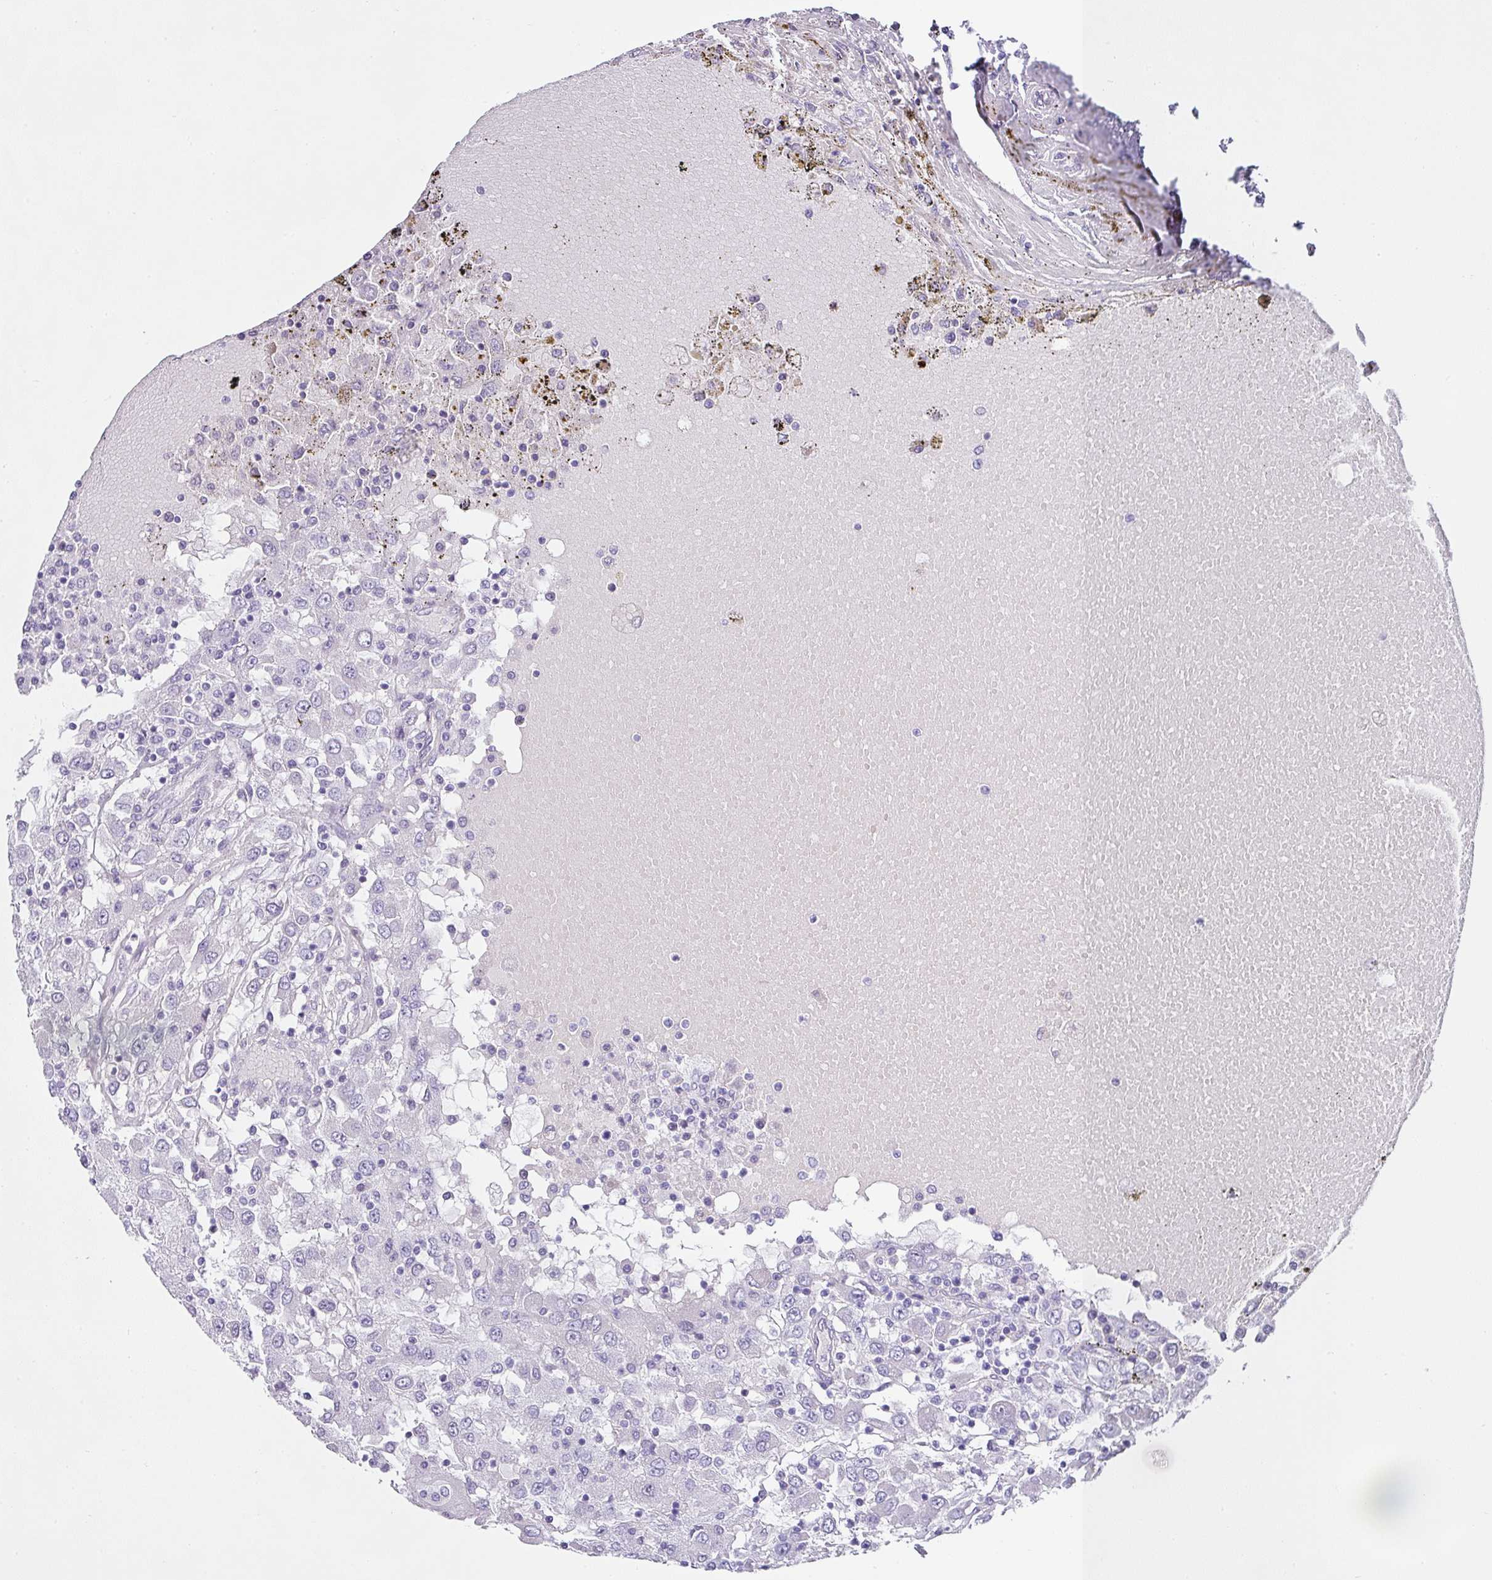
{"staining": {"intensity": "negative", "quantity": "none", "location": "none"}, "tissue": "renal cancer", "cell_type": "Tumor cells", "image_type": "cancer", "snomed": [{"axis": "morphology", "description": "Adenocarcinoma, NOS"}, {"axis": "topography", "description": "Kidney"}], "caption": "A high-resolution photomicrograph shows immunohistochemistry (IHC) staining of renal adenocarcinoma, which demonstrates no significant staining in tumor cells.", "gene": "VCY1B", "patient": {"sex": "female", "age": 67}}